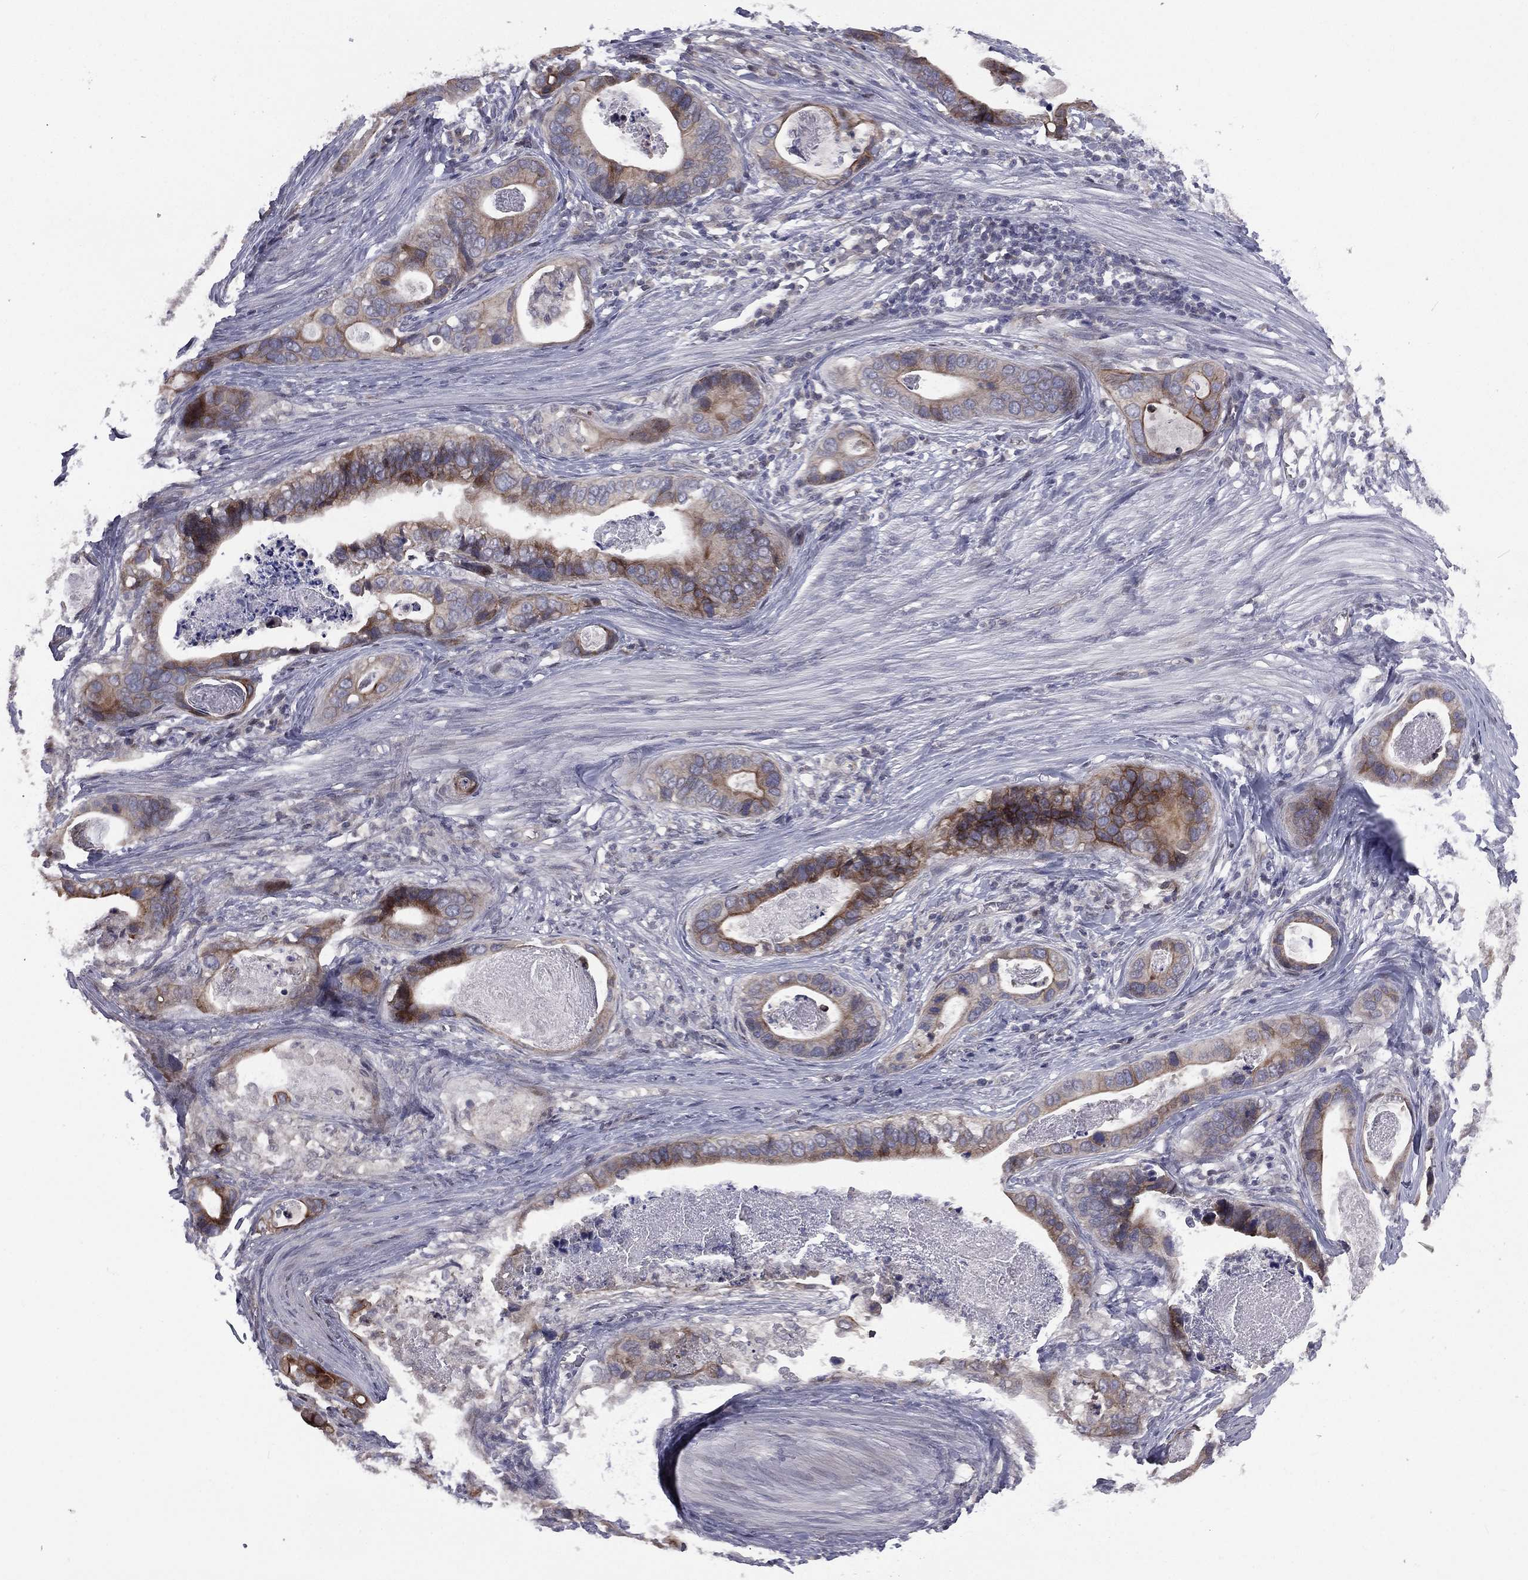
{"staining": {"intensity": "moderate", "quantity": "25%-75%", "location": "cytoplasmic/membranous"}, "tissue": "stomach cancer", "cell_type": "Tumor cells", "image_type": "cancer", "snomed": [{"axis": "morphology", "description": "Adenocarcinoma, NOS"}, {"axis": "topography", "description": "Stomach"}], "caption": "This photomicrograph exhibits immunohistochemistry (IHC) staining of stomach cancer, with medium moderate cytoplasmic/membranous expression in approximately 25%-75% of tumor cells.", "gene": "ACTRT2", "patient": {"sex": "male", "age": 84}}